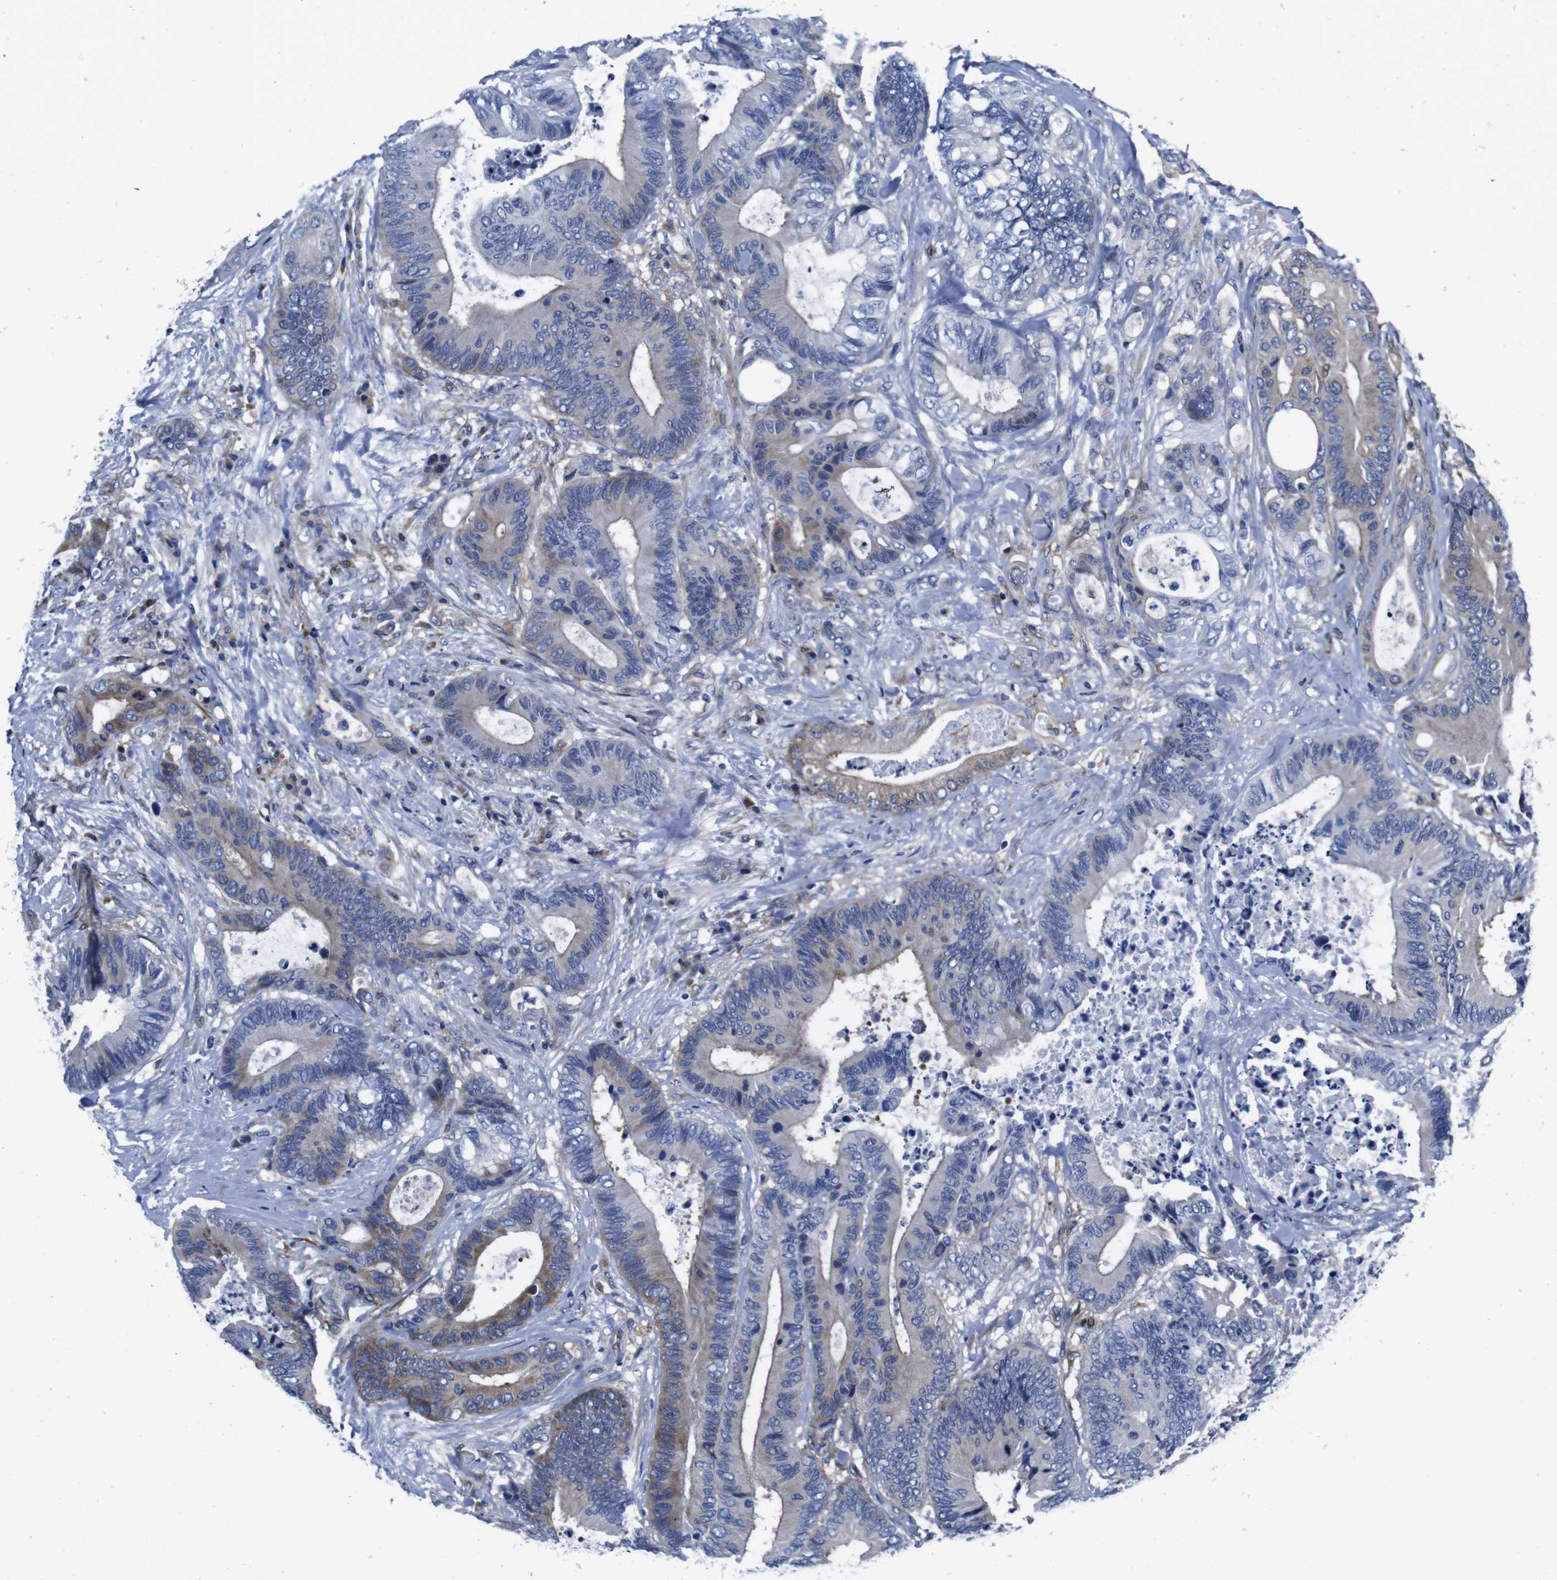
{"staining": {"intensity": "weak", "quantity": "25%-75%", "location": "cytoplasmic/membranous"}, "tissue": "colorectal cancer", "cell_type": "Tumor cells", "image_type": "cancer", "snomed": [{"axis": "morphology", "description": "Adenocarcinoma, NOS"}, {"axis": "topography", "description": "Rectum"}], "caption": "Brown immunohistochemical staining in human colorectal cancer exhibits weak cytoplasmic/membranous expression in approximately 25%-75% of tumor cells. (brown staining indicates protein expression, while blue staining denotes nuclei).", "gene": "EIF4A1", "patient": {"sex": "male", "age": 55}}